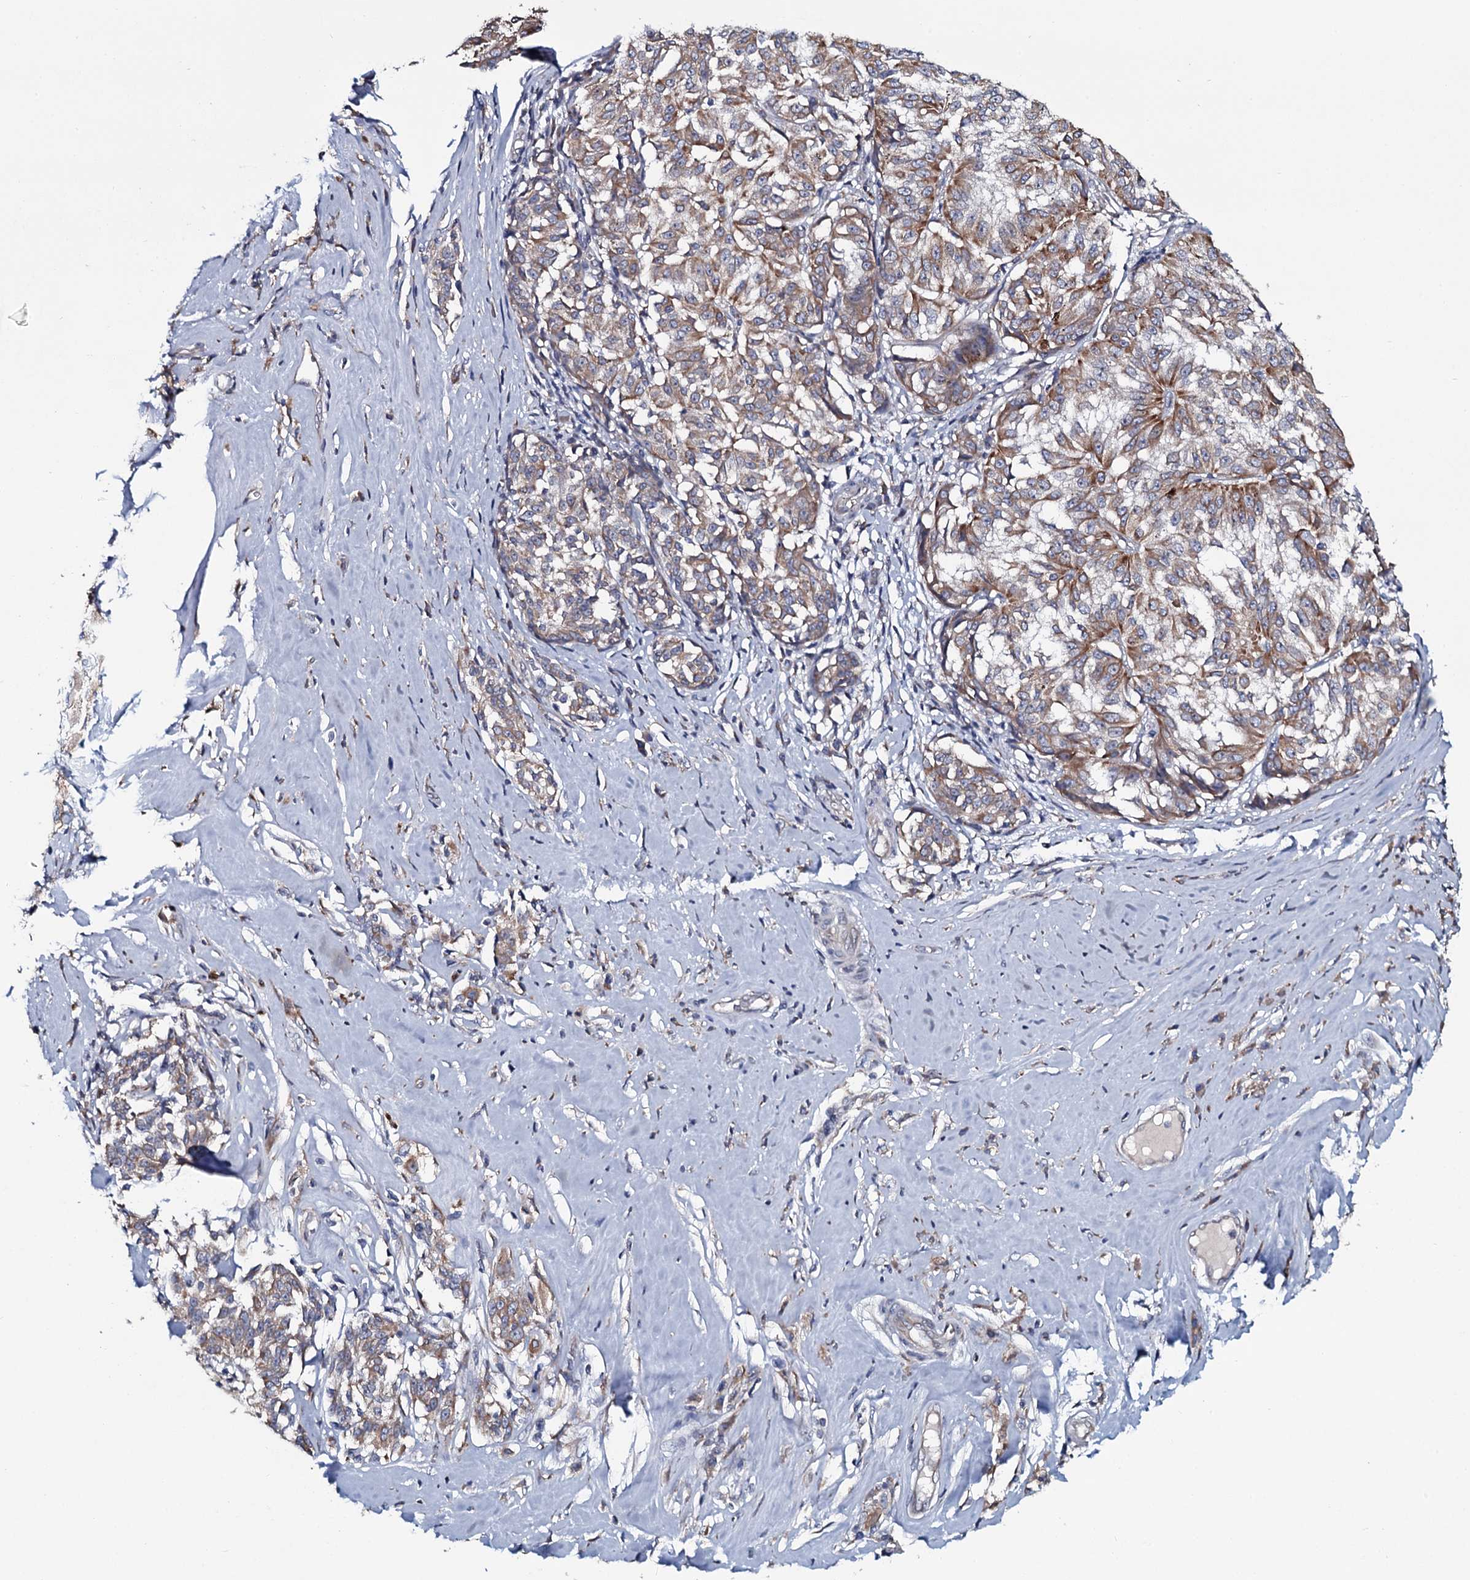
{"staining": {"intensity": "weak", "quantity": ">75%", "location": "cytoplasmic/membranous"}, "tissue": "melanoma", "cell_type": "Tumor cells", "image_type": "cancer", "snomed": [{"axis": "morphology", "description": "Malignant melanoma, NOS"}, {"axis": "topography", "description": "Skin"}], "caption": "Malignant melanoma tissue exhibits weak cytoplasmic/membranous expression in approximately >75% of tumor cells (brown staining indicates protein expression, while blue staining denotes nuclei).", "gene": "TMEM151A", "patient": {"sex": "female", "age": 72}}